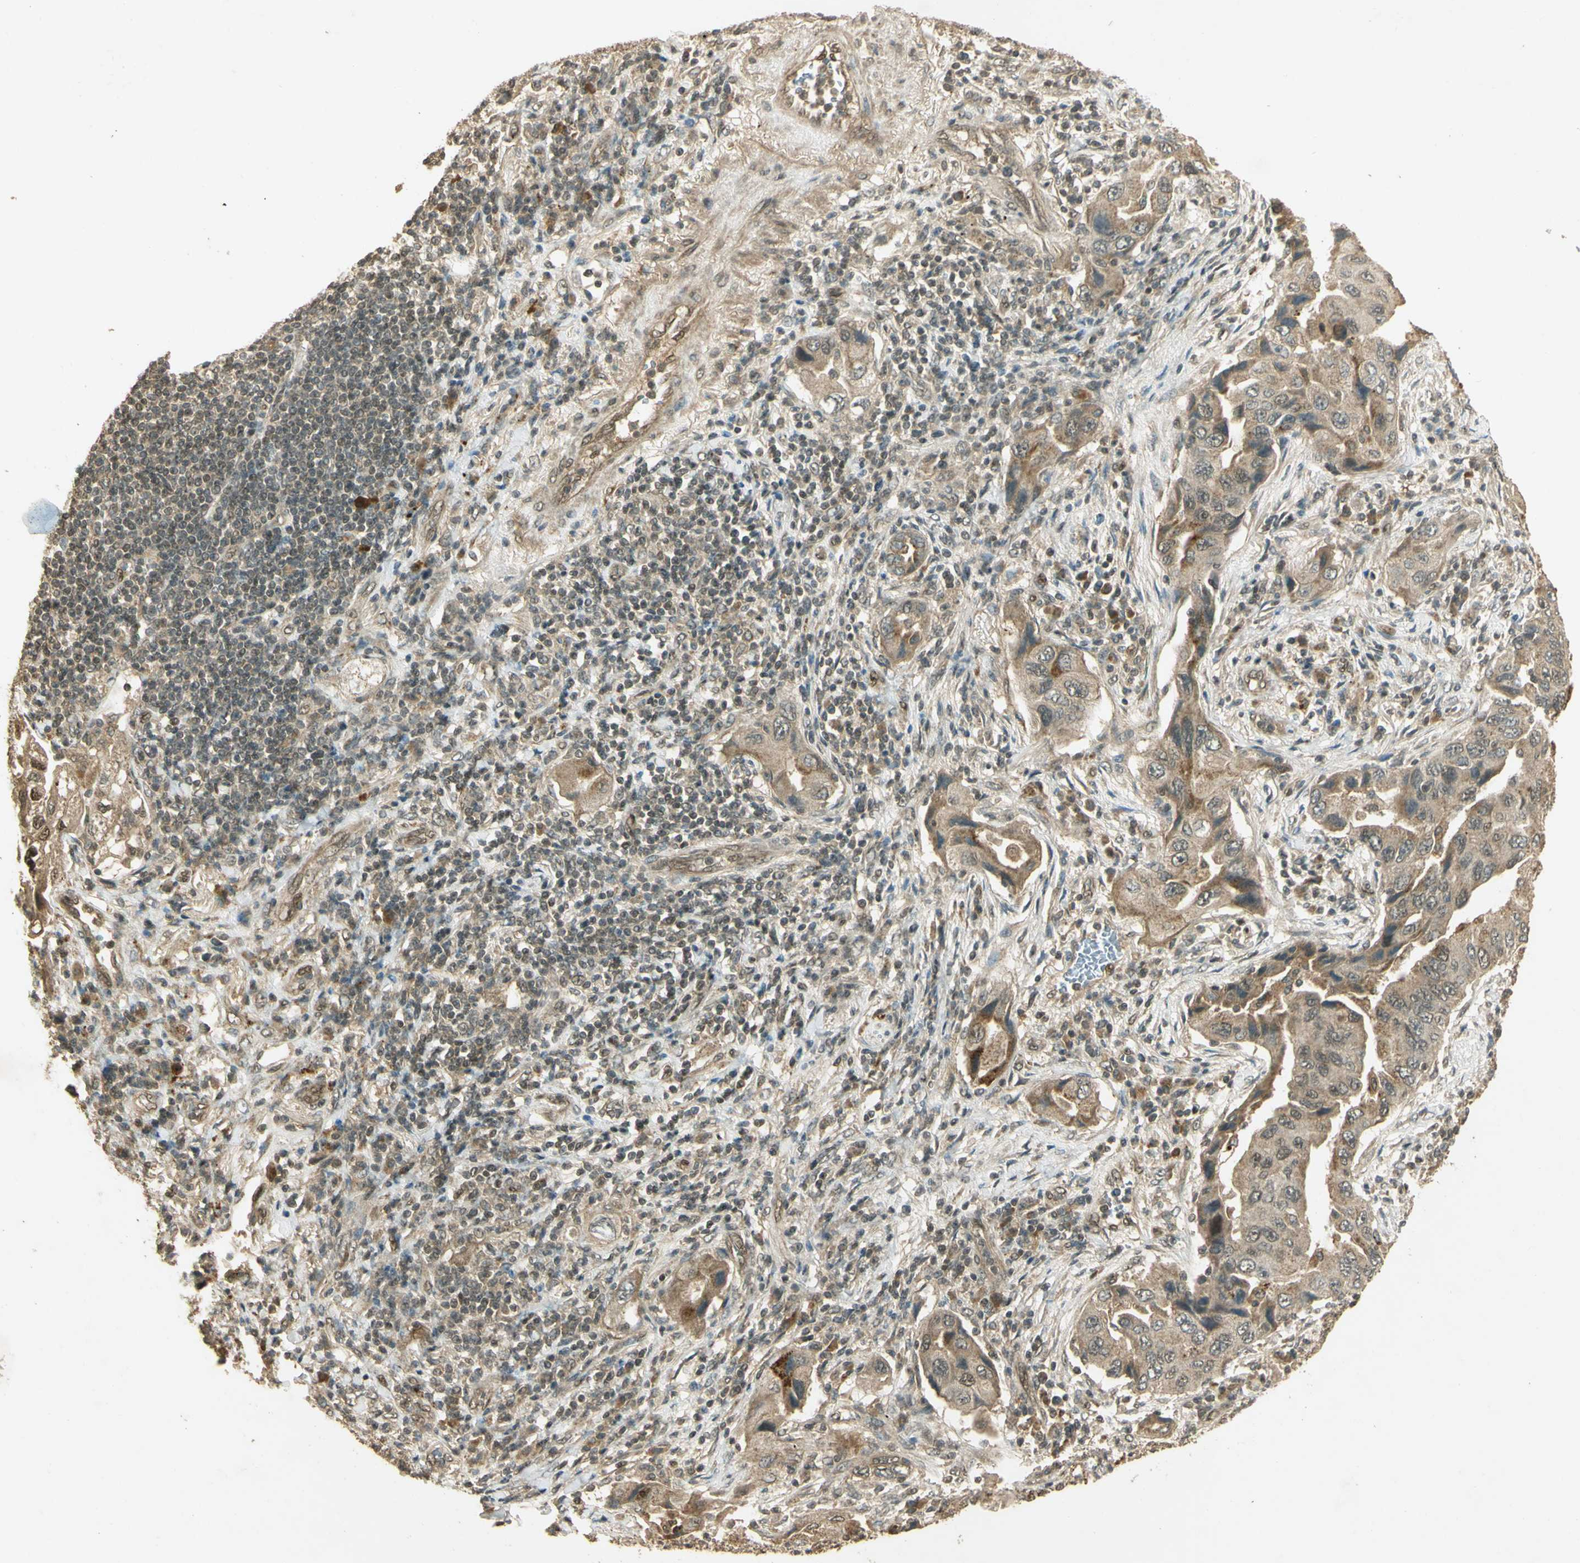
{"staining": {"intensity": "weak", "quantity": ">75%", "location": "cytoplasmic/membranous"}, "tissue": "lung cancer", "cell_type": "Tumor cells", "image_type": "cancer", "snomed": [{"axis": "morphology", "description": "Adenocarcinoma, NOS"}, {"axis": "topography", "description": "Lung"}], "caption": "A brown stain labels weak cytoplasmic/membranous expression of a protein in adenocarcinoma (lung) tumor cells. The staining was performed using DAB, with brown indicating positive protein expression. Nuclei are stained blue with hematoxylin.", "gene": "GMEB2", "patient": {"sex": "female", "age": 65}}